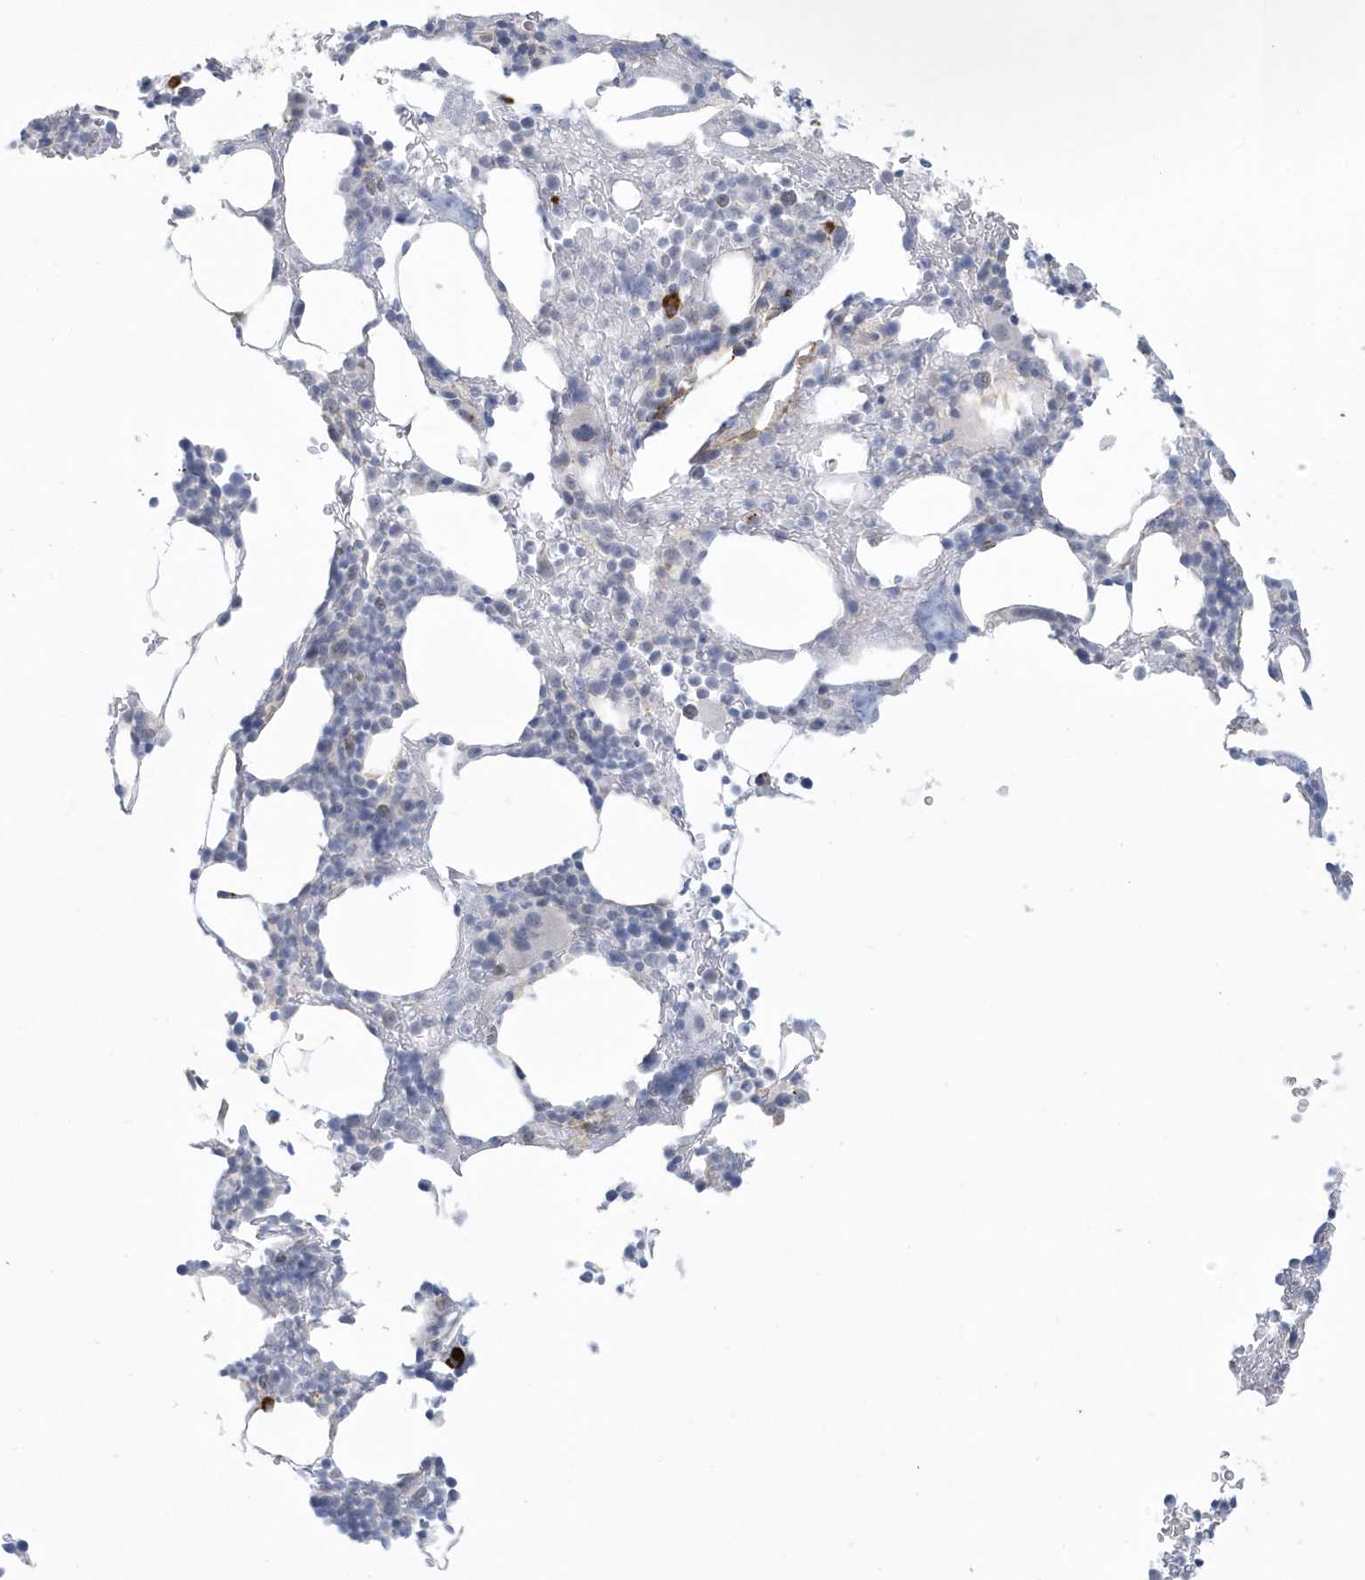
{"staining": {"intensity": "moderate", "quantity": "<25%", "location": "cytoplasmic/membranous"}, "tissue": "bone marrow", "cell_type": "Hematopoietic cells", "image_type": "normal", "snomed": [{"axis": "morphology", "description": "Normal tissue, NOS"}, {"axis": "topography", "description": "Bone marrow"}], "caption": "Protein staining shows moderate cytoplasmic/membranous positivity in approximately <25% of hematopoietic cells in unremarkable bone marrow.", "gene": "HERC6", "patient": {"sex": "male"}}